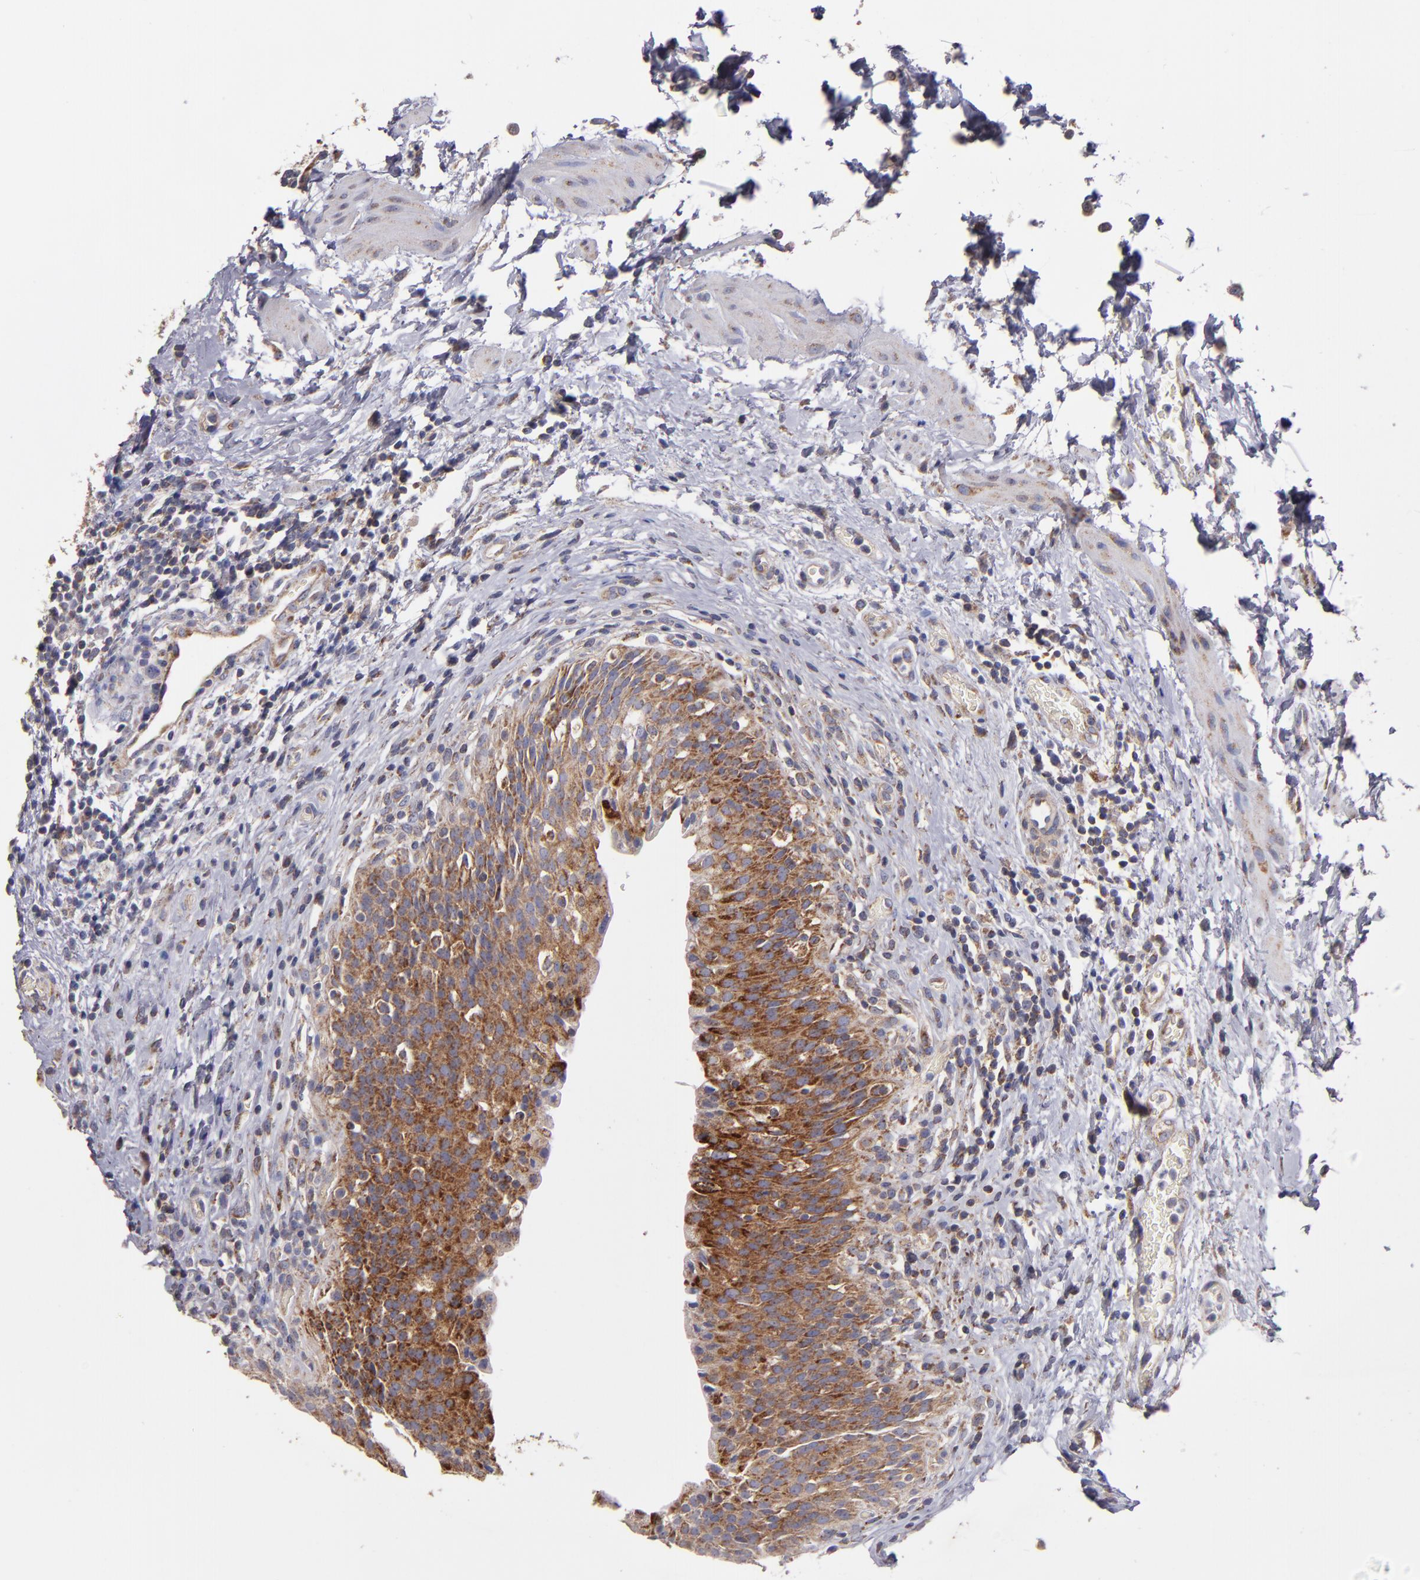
{"staining": {"intensity": "moderate", "quantity": ">75%", "location": "cytoplasmic/membranous"}, "tissue": "urinary bladder", "cell_type": "Urothelial cells", "image_type": "normal", "snomed": [{"axis": "morphology", "description": "Normal tissue, NOS"}, {"axis": "topography", "description": "Urinary bladder"}], "caption": "Immunohistochemistry (IHC) photomicrograph of benign urinary bladder: human urinary bladder stained using IHC displays medium levels of moderate protein expression localized specifically in the cytoplasmic/membranous of urothelial cells, appearing as a cytoplasmic/membranous brown color.", "gene": "CLTA", "patient": {"sex": "male", "age": 51}}